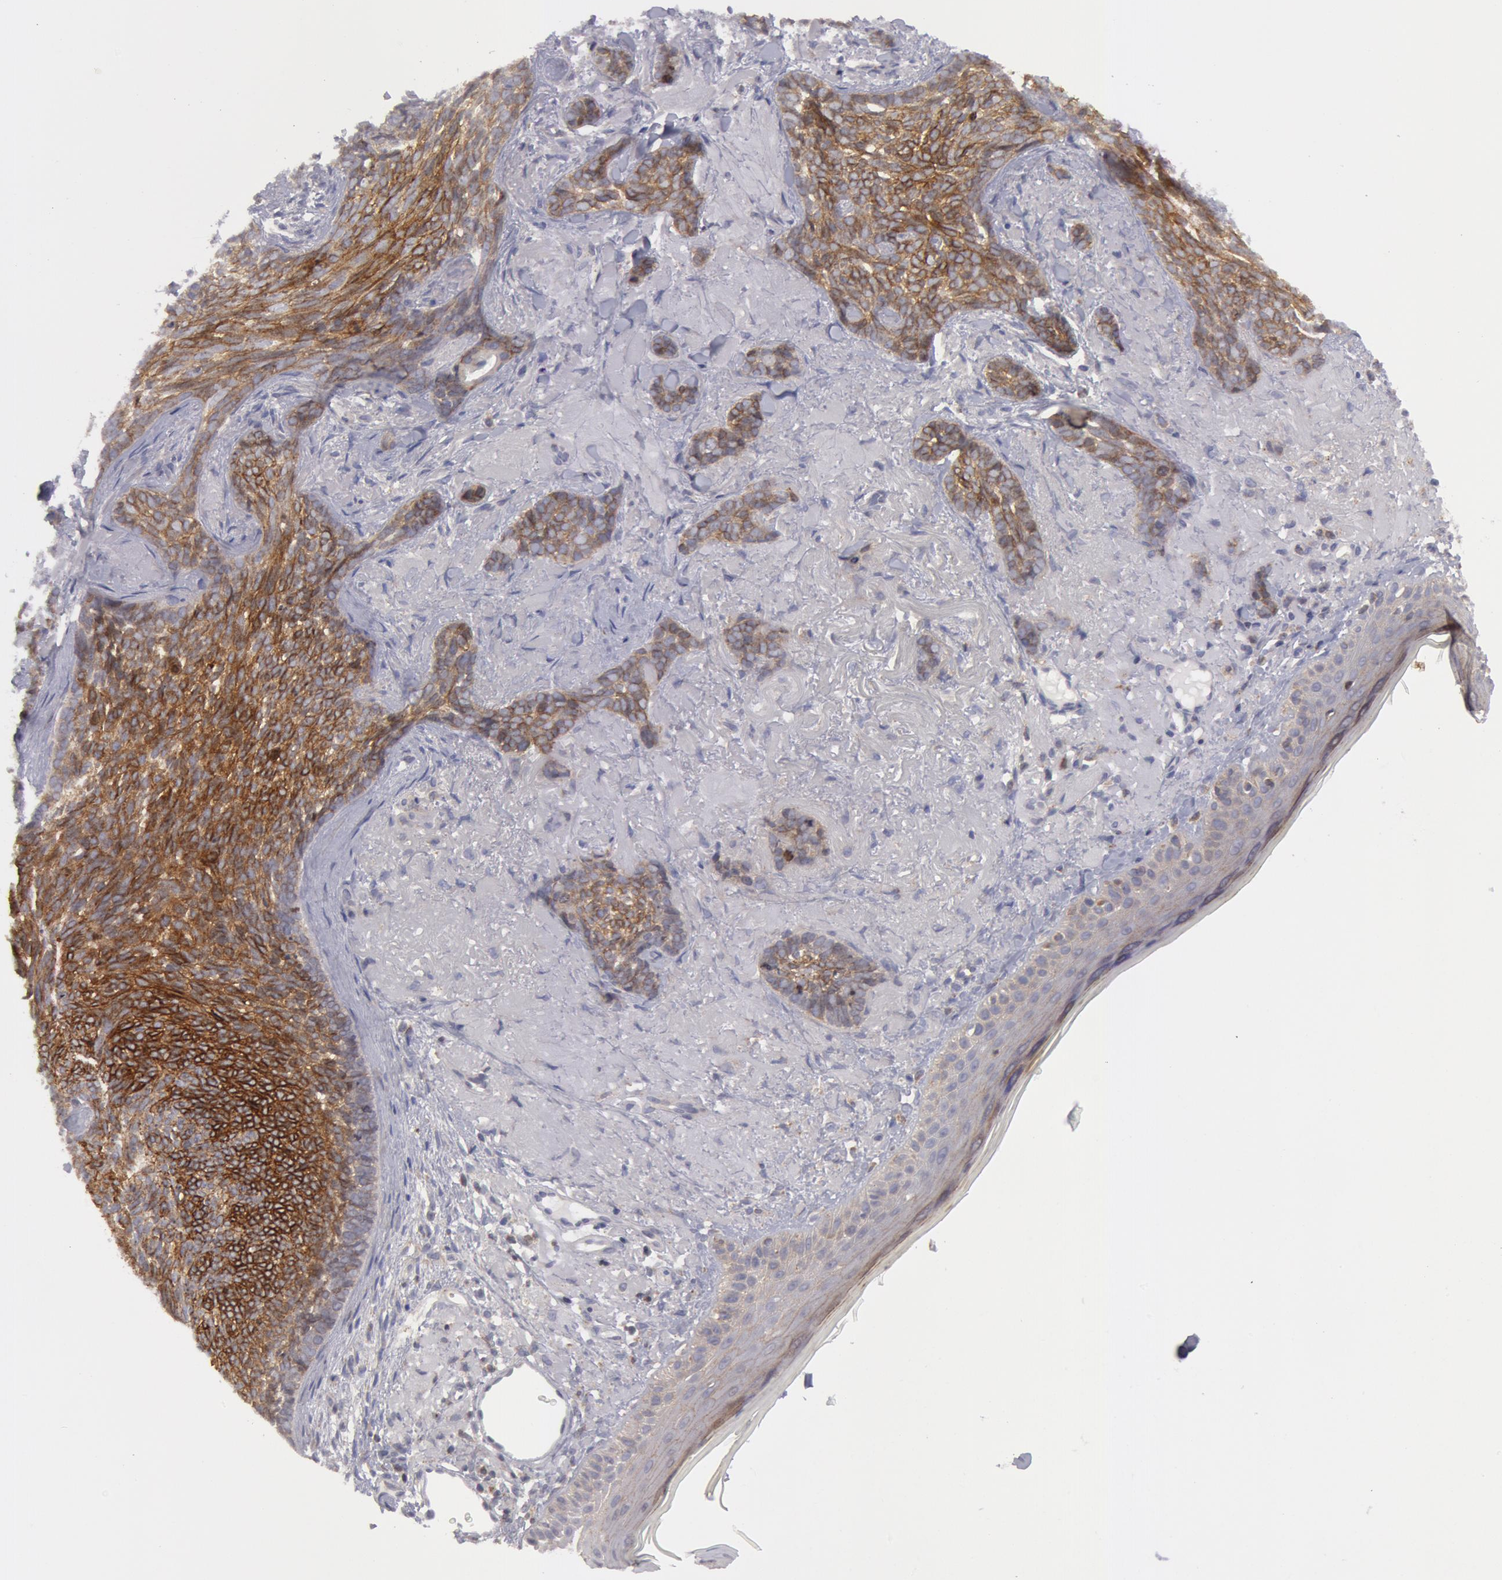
{"staining": {"intensity": "moderate", "quantity": ">75%", "location": "cytoplasmic/membranous"}, "tissue": "skin cancer", "cell_type": "Tumor cells", "image_type": "cancer", "snomed": [{"axis": "morphology", "description": "Basal cell carcinoma"}, {"axis": "topography", "description": "Skin"}], "caption": "Immunohistochemical staining of skin cancer (basal cell carcinoma) reveals medium levels of moderate cytoplasmic/membranous expression in approximately >75% of tumor cells.", "gene": "ERBB2", "patient": {"sex": "female", "age": 81}}